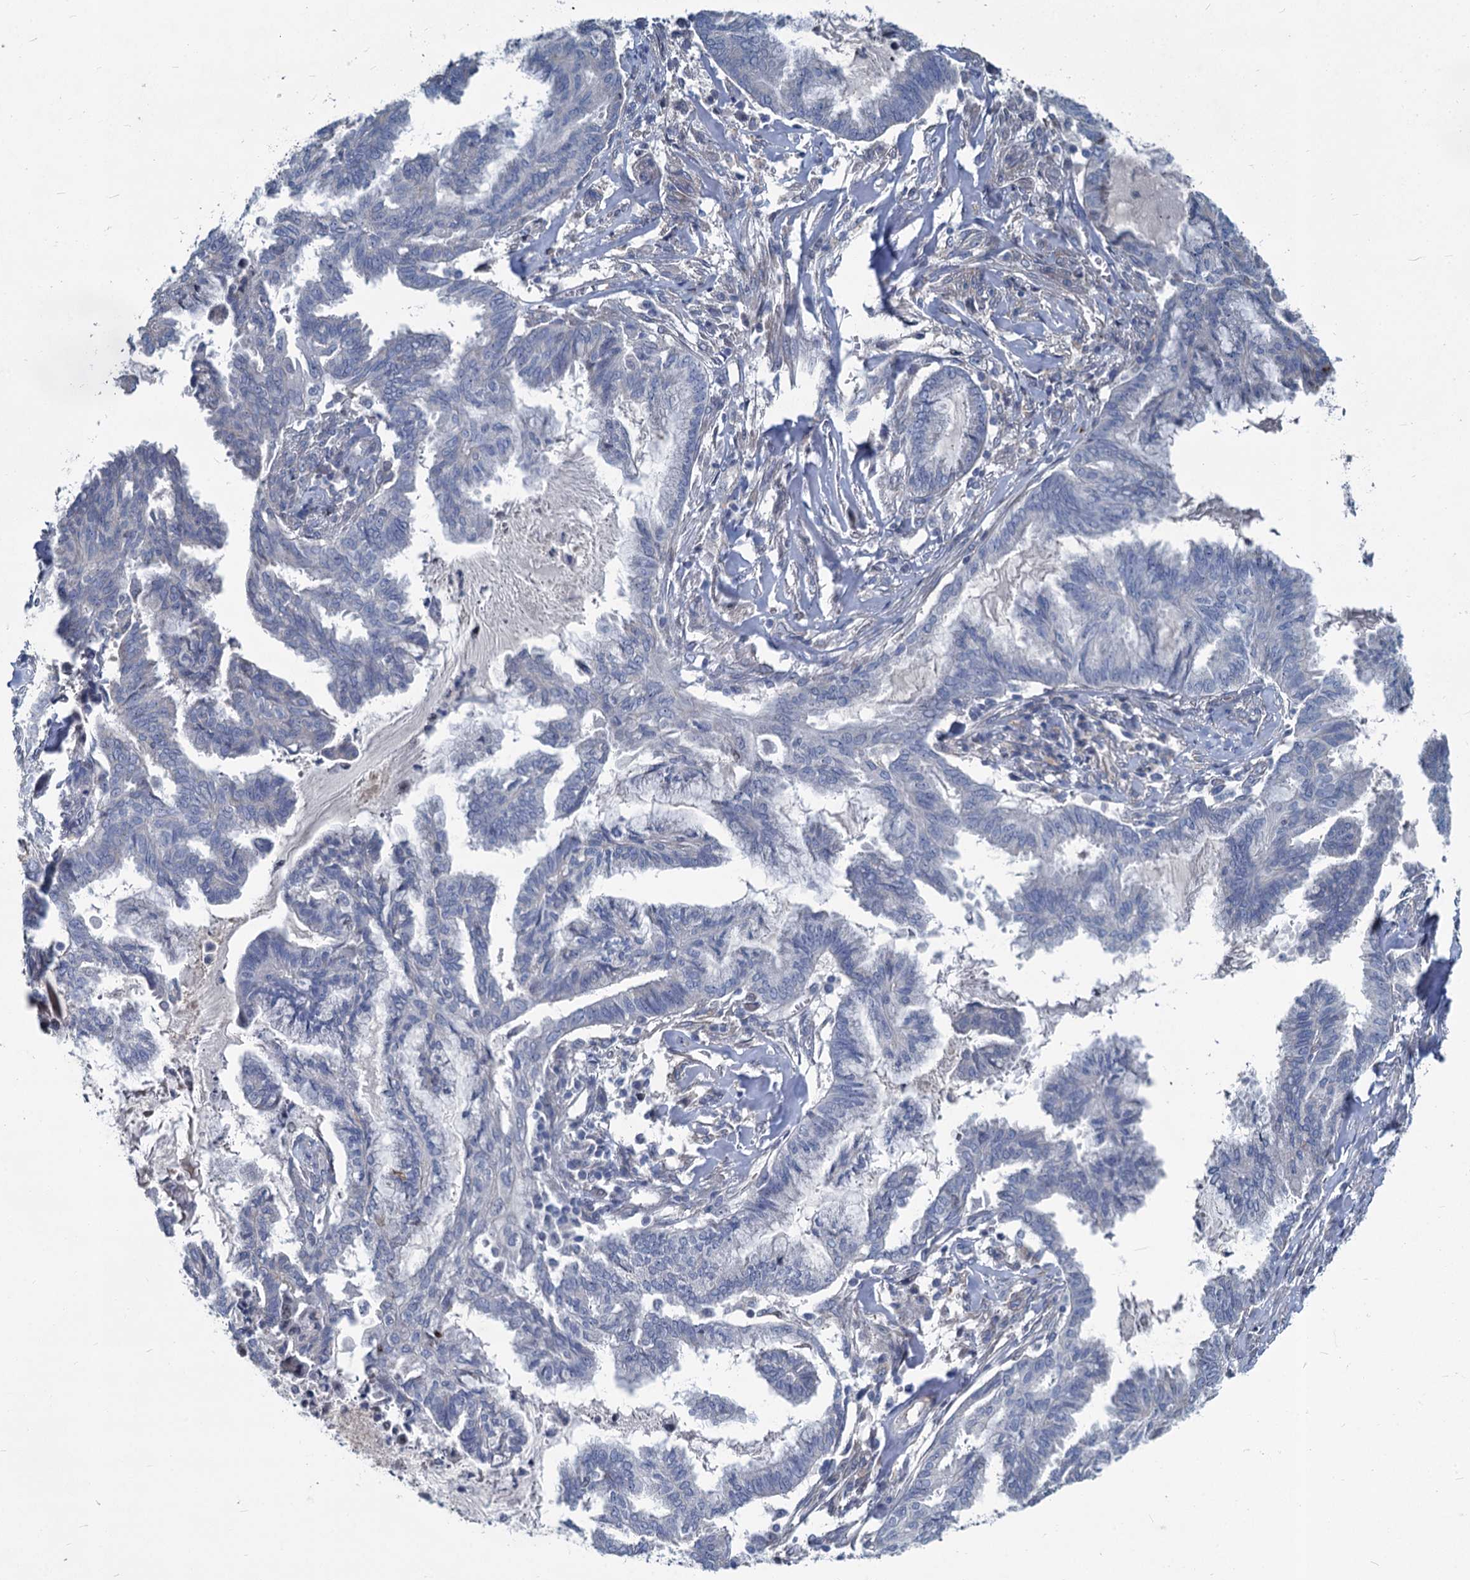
{"staining": {"intensity": "negative", "quantity": "none", "location": "none"}, "tissue": "endometrial cancer", "cell_type": "Tumor cells", "image_type": "cancer", "snomed": [{"axis": "morphology", "description": "Adenocarcinoma, NOS"}, {"axis": "topography", "description": "Endometrium"}], "caption": "Adenocarcinoma (endometrial) was stained to show a protein in brown. There is no significant staining in tumor cells.", "gene": "ASXL3", "patient": {"sex": "female", "age": 86}}